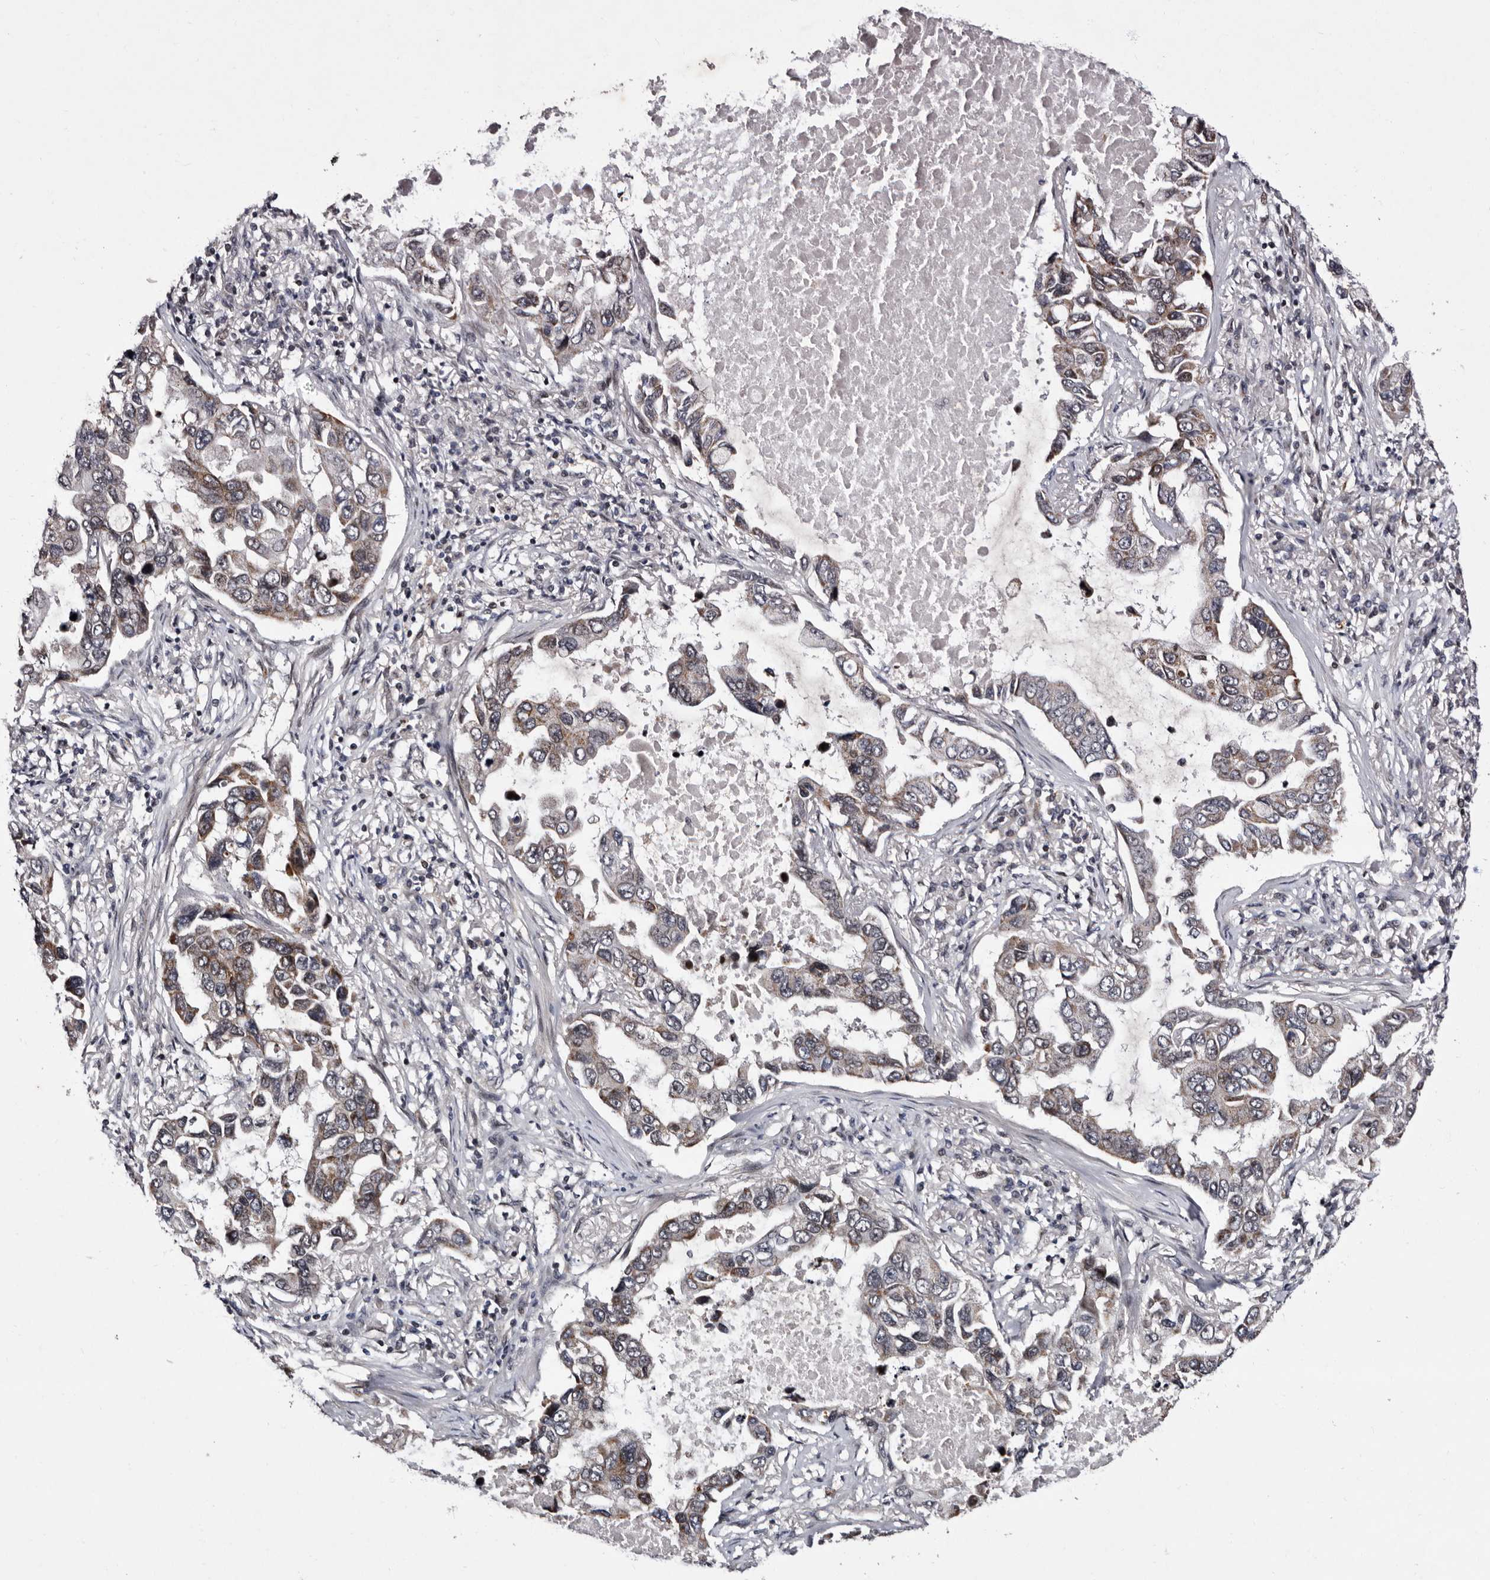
{"staining": {"intensity": "weak", "quantity": "25%-75%", "location": "cytoplasmic/membranous"}, "tissue": "lung cancer", "cell_type": "Tumor cells", "image_type": "cancer", "snomed": [{"axis": "morphology", "description": "Adenocarcinoma, NOS"}, {"axis": "topography", "description": "Lung"}], "caption": "About 25%-75% of tumor cells in human lung cancer display weak cytoplasmic/membranous protein positivity as visualized by brown immunohistochemical staining.", "gene": "TNKS", "patient": {"sex": "male", "age": 64}}